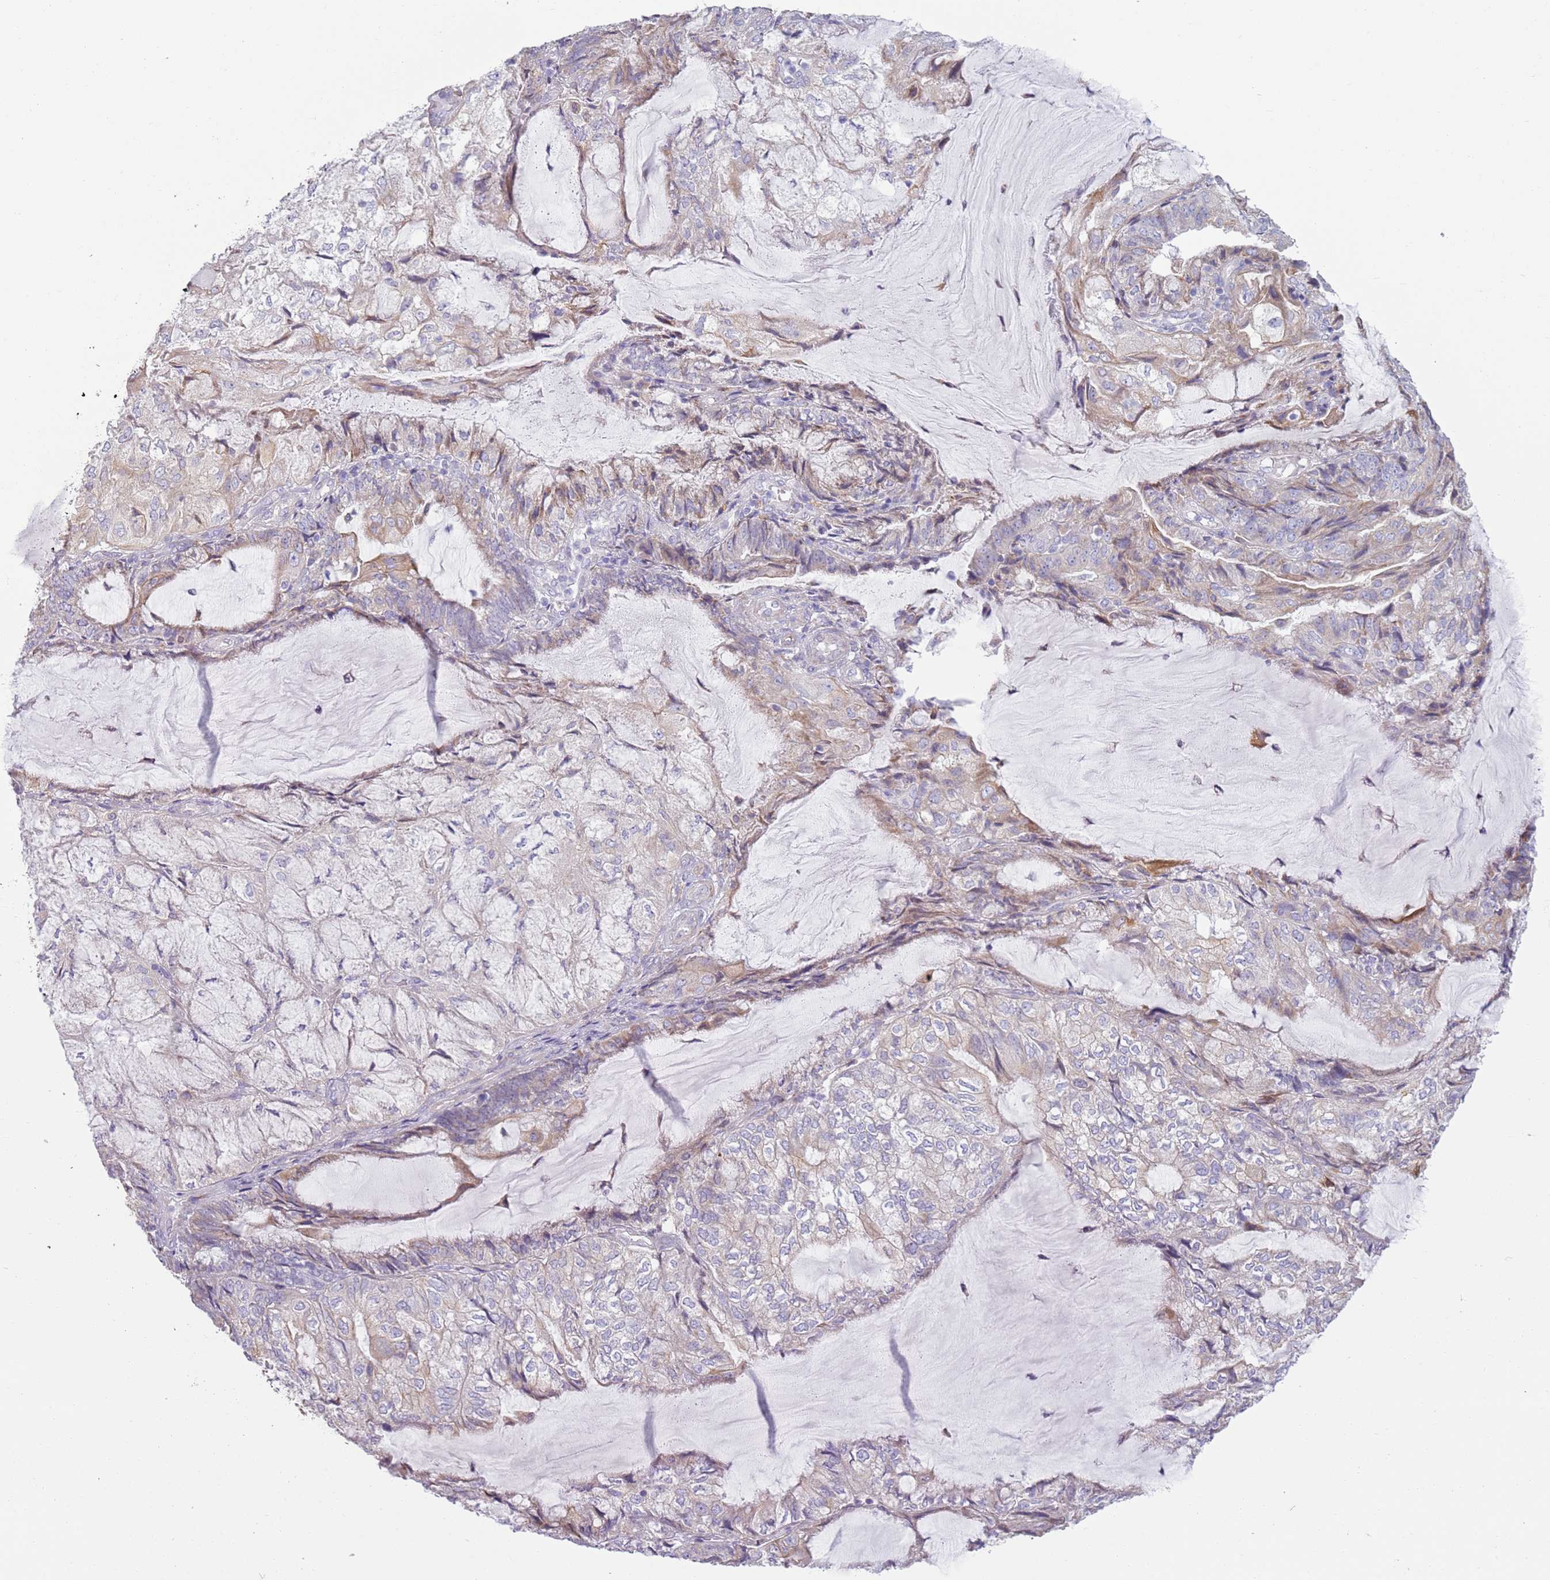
{"staining": {"intensity": "weak", "quantity": "<25%", "location": "cytoplasmic/membranous"}, "tissue": "endometrial cancer", "cell_type": "Tumor cells", "image_type": "cancer", "snomed": [{"axis": "morphology", "description": "Adenocarcinoma, NOS"}, {"axis": "topography", "description": "Endometrium"}], "caption": "An IHC histopathology image of endometrial cancer (adenocarcinoma) is shown. There is no staining in tumor cells of endometrial cancer (adenocarcinoma).", "gene": "OAF", "patient": {"sex": "female", "age": 81}}